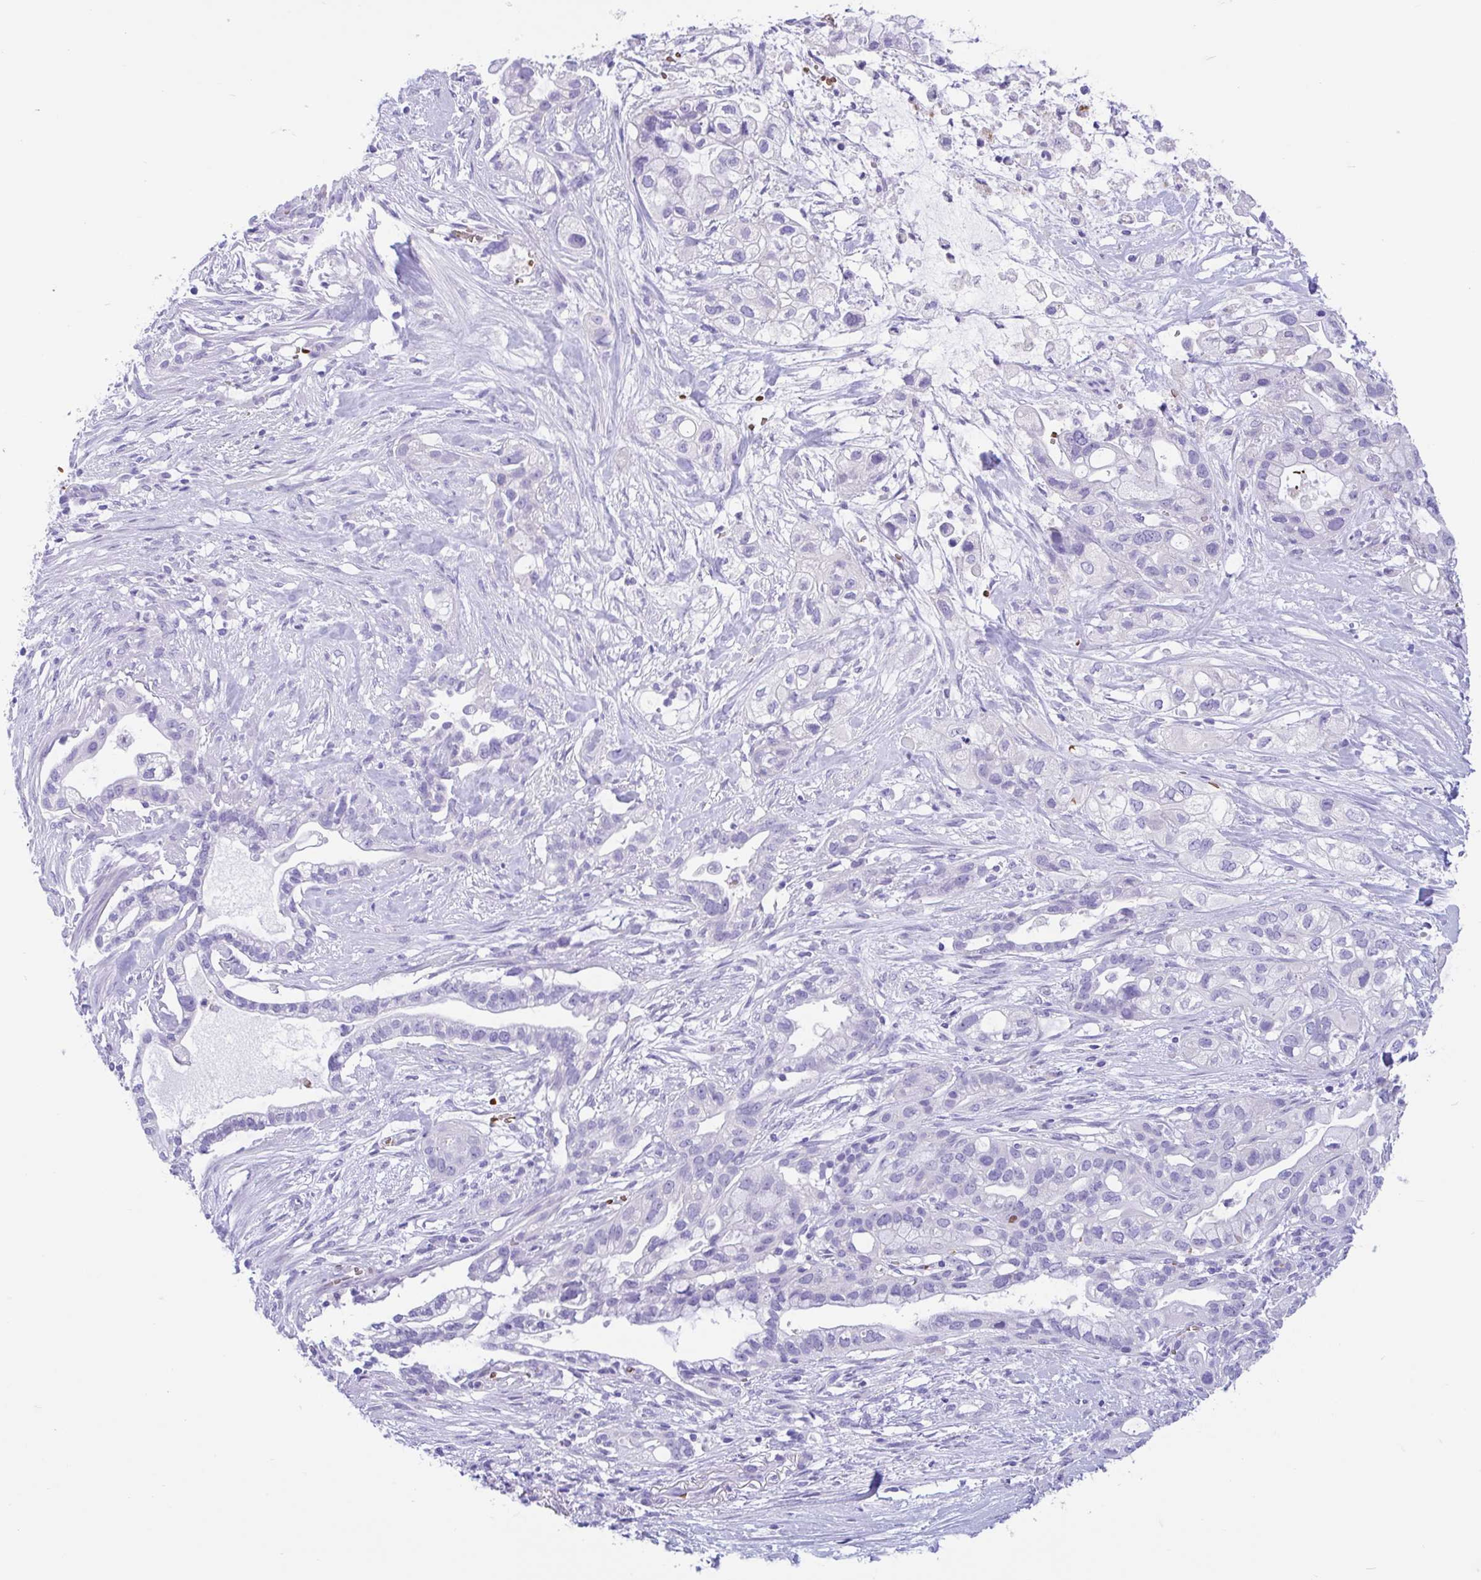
{"staining": {"intensity": "negative", "quantity": "none", "location": "none"}, "tissue": "pancreatic cancer", "cell_type": "Tumor cells", "image_type": "cancer", "snomed": [{"axis": "morphology", "description": "Adenocarcinoma, NOS"}, {"axis": "topography", "description": "Pancreas"}], "caption": "Human adenocarcinoma (pancreatic) stained for a protein using immunohistochemistry displays no staining in tumor cells.", "gene": "TMEM79", "patient": {"sex": "male", "age": 44}}